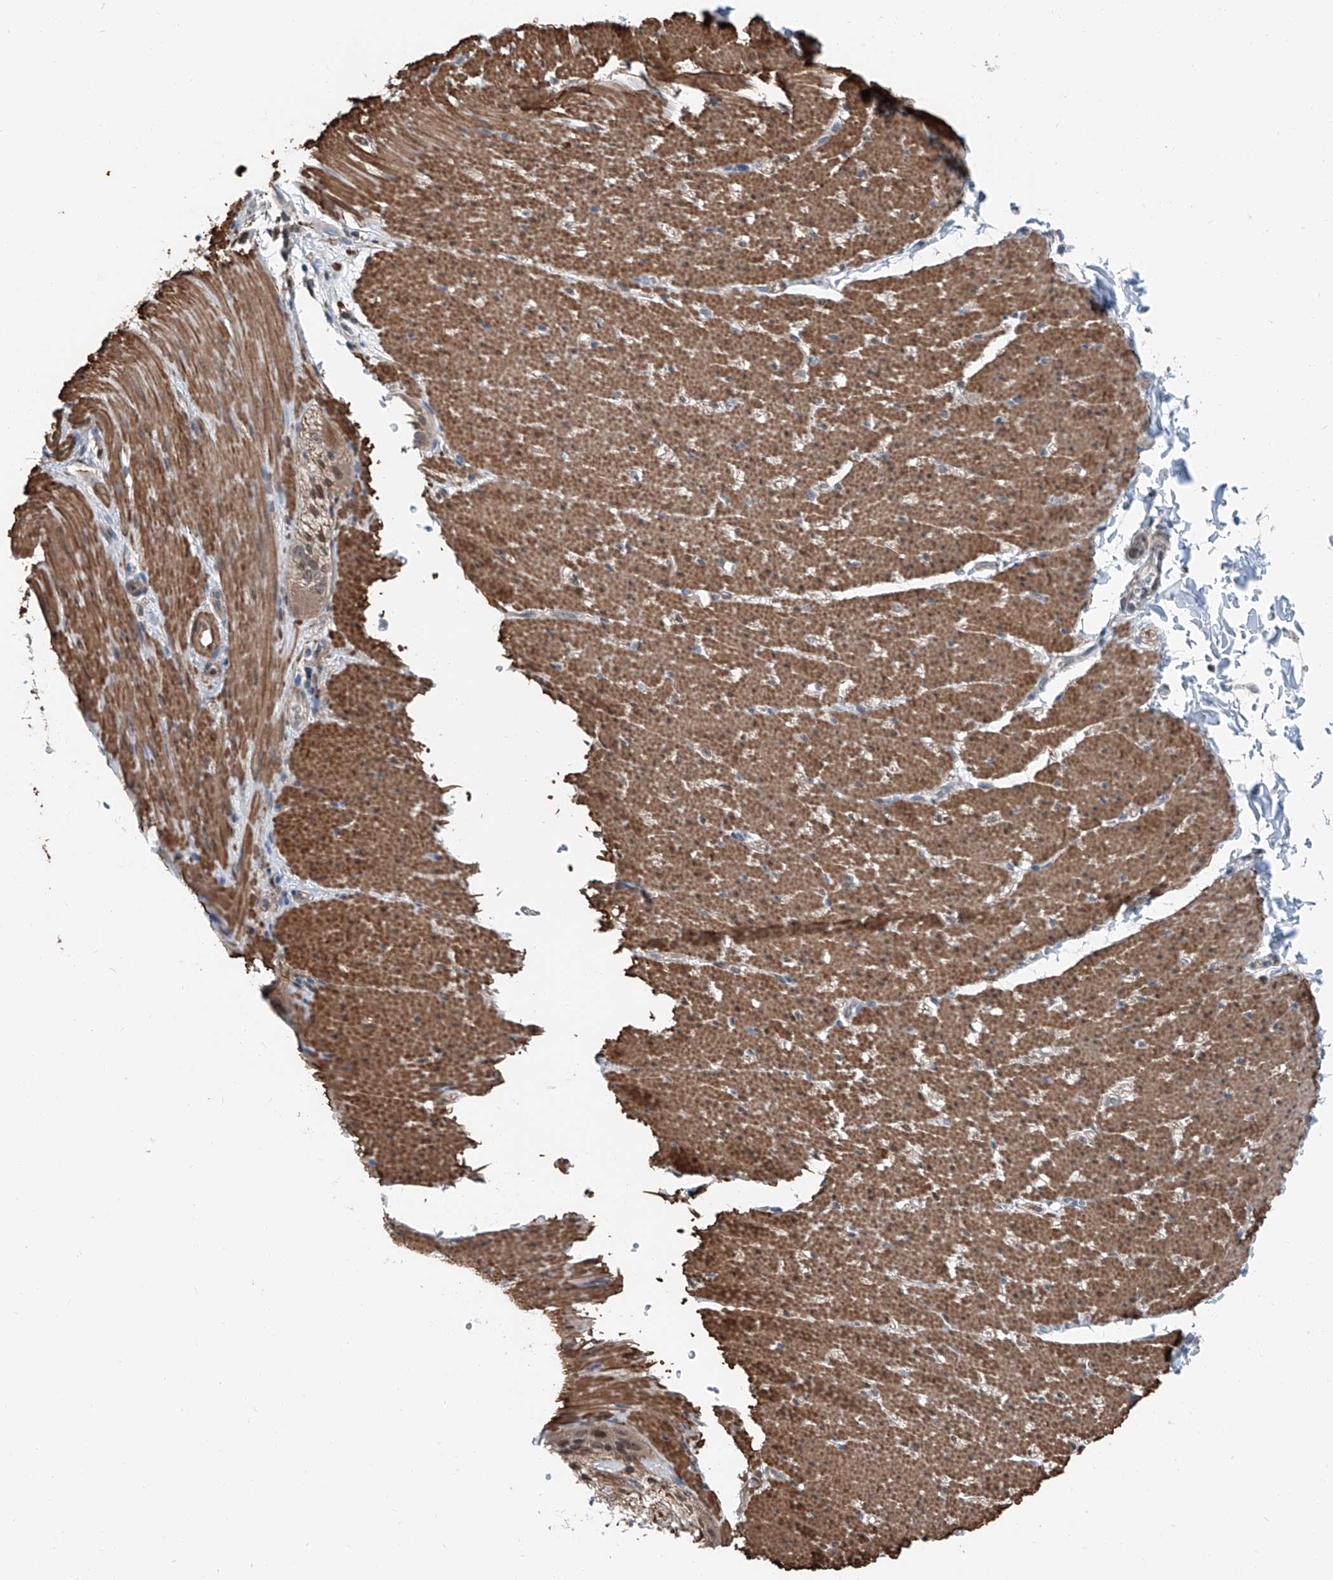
{"staining": {"intensity": "strong", "quantity": ">75%", "location": "cytoplasmic/membranous"}, "tissue": "smooth muscle", "cell_type": "Smooth muscle cells", "image_type": "normal", "snomed": [{"axis": "morphology", "description": "Normal tissue, NOS"}, {"axis": "morphology", "description": "Adenocarcinoma, NOS"}, {"axis": "topography", "description": "Colon"}, {"axis": "topography", "description": "Peripheral nerve tissue"}], "caption": "Immunohistochemical staining of benign smooth muscle displays high levels of strong cytoplasmic/membranous staining in approximately >75% of smooth muscle cells. (DAB IHC with brightfield microscopy, high magnification).", "gene": "HSPA6", "patient": {"sex": "male", "age": 14}}